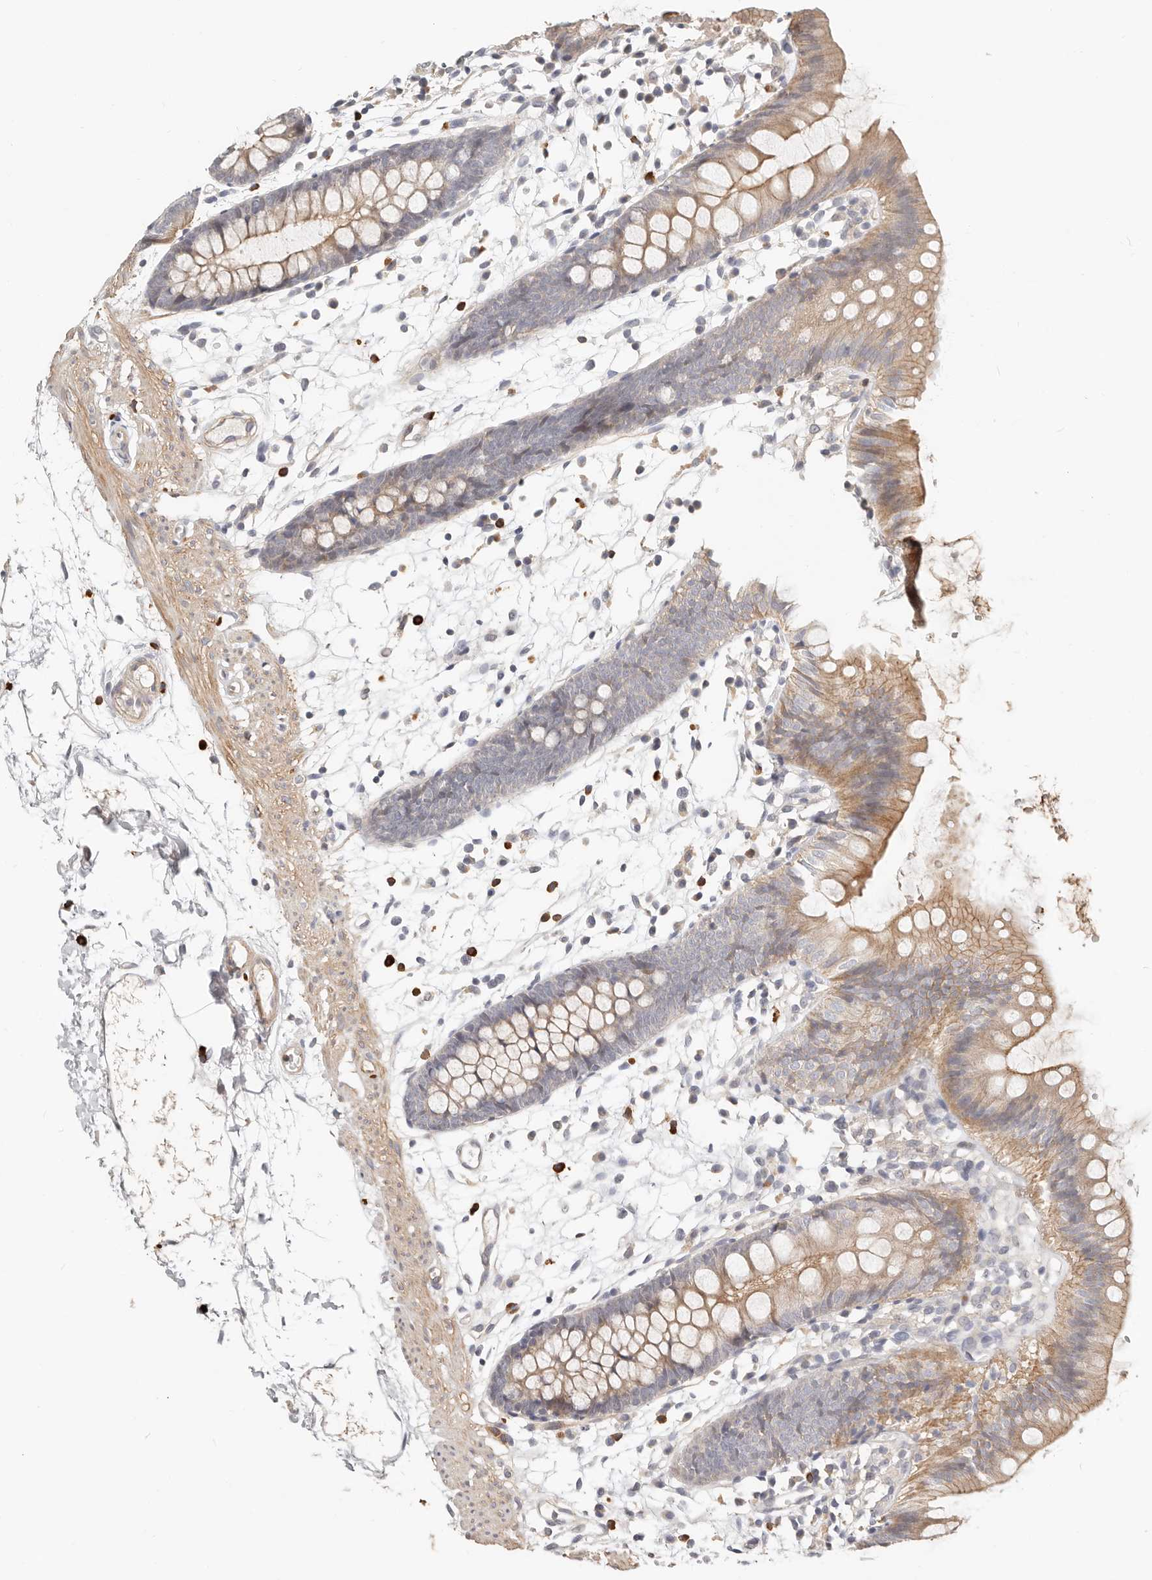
{"staining": {"intensity": "weak", "quantity": ">75%", "location": "cytoplasmic/membranous"}, "tissue": "colon", "cell_type": "Endothelial cells", "image_type": "normal", "snomed": [{"axis": "morphology", "description": "Normal tissue, NOS"}, {"axis": "topography", "description": "Colon"}], "caption": "Colon stained with DAB (3,3'-diaminobenzidine) immunohistochemistry shows low levels of weak cytoplasmic/membranous positivity in approximately >75% of endothelial cells.", "gene": "ZRANB1", "patient": {"sex": "male", "age": 56}}